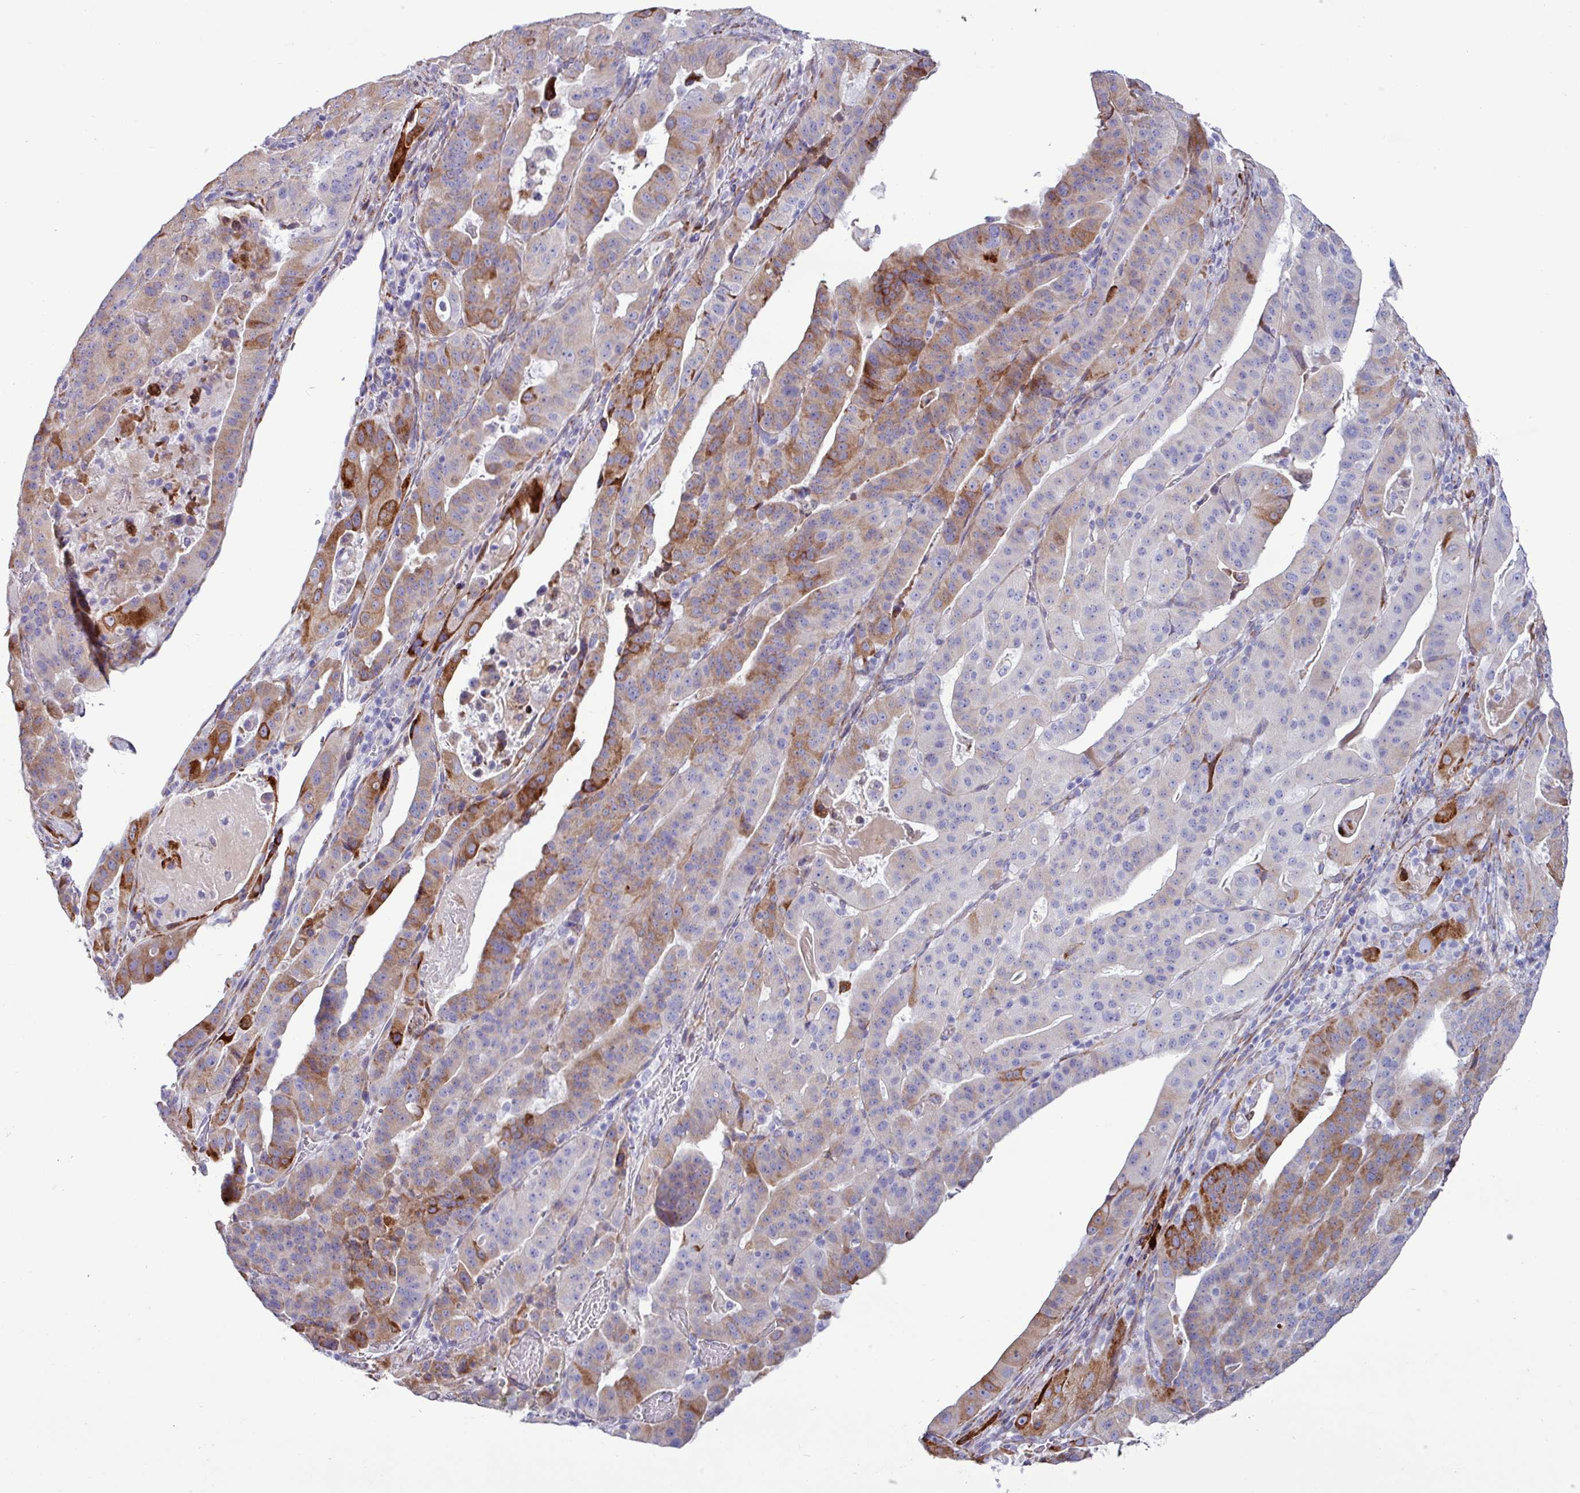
{"staining": {"intensity": "moderate", "quantity": "25%-75%", "location": "cytoplasmic/membranous"}, "tissue": "stomach cancer", "cell_type": "Tumor cells", "image_type": "cancer", "snomed": [{"axis": "morphology", "description": "Adenocarcinoma, NOS"}, {"axis": "topography", "description": "Stomach"}], "caption": "Brown immunohistochemical staining in stomach cancer reveals moderate cytoplasmic/membranous staining in about 25%-75% of tumor cells.", "gene": "PPP1R35", "patient": {"sex": "male", "age": 48}}